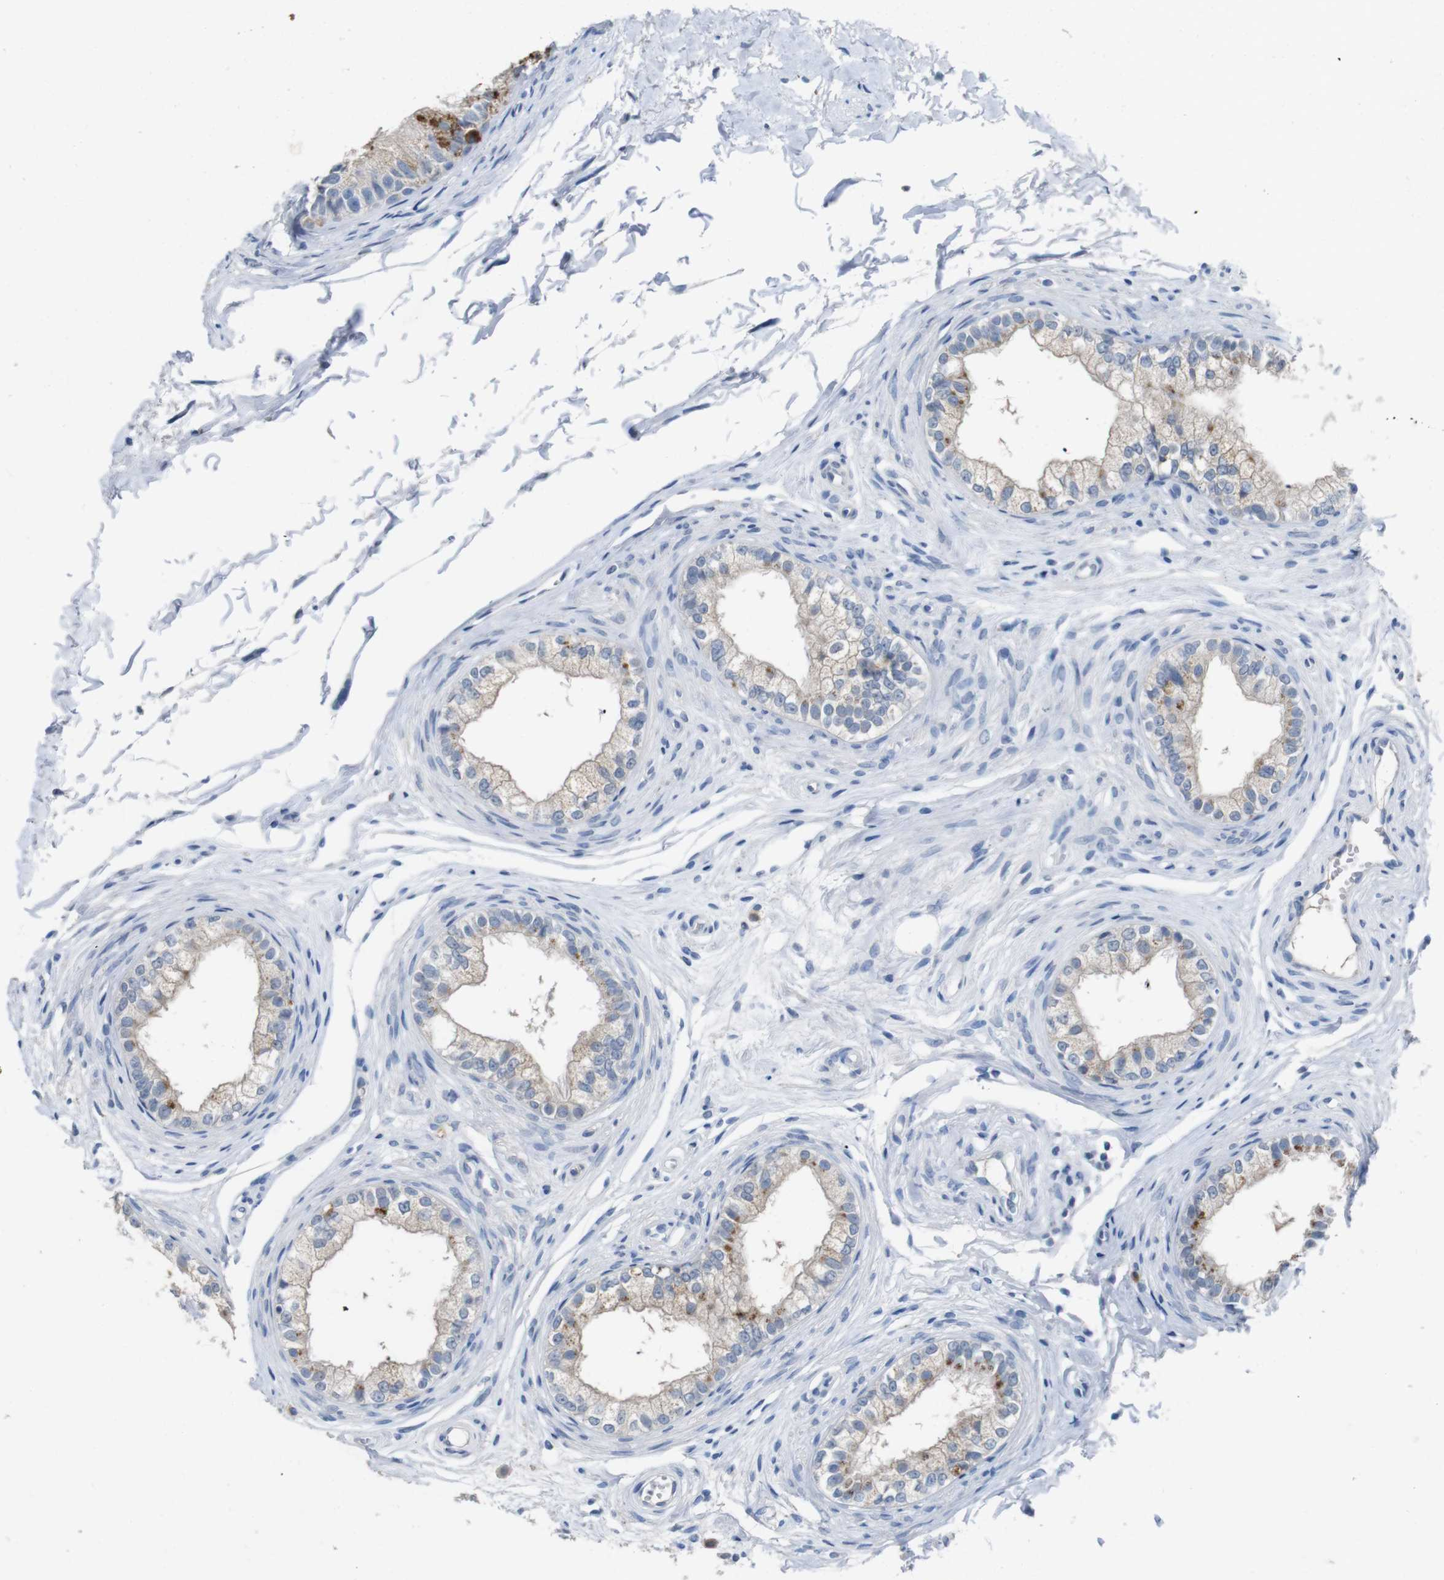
{"staining": {"intensity": "moderate", "quantity": "<25%", "location": "cytoplasmic/membranous"}, "tissue": "epididymis", "cell_type": "Glandular cells", "image_type": "normal", "snomed": [{"axis": "morphology", "description": "Normal tissue, NOS"}, {"axis": "topography", "description": "Epididymis"}], "caption": "Immunohistochemistry of benign epididymis reveals low levels of moderate cytoplasmic/membranous staining in about <25% of glandular cells. Nuclei are stained in blue.", "gene": "SLC2A8", "patient": {"sex": "male", "age": 56}}